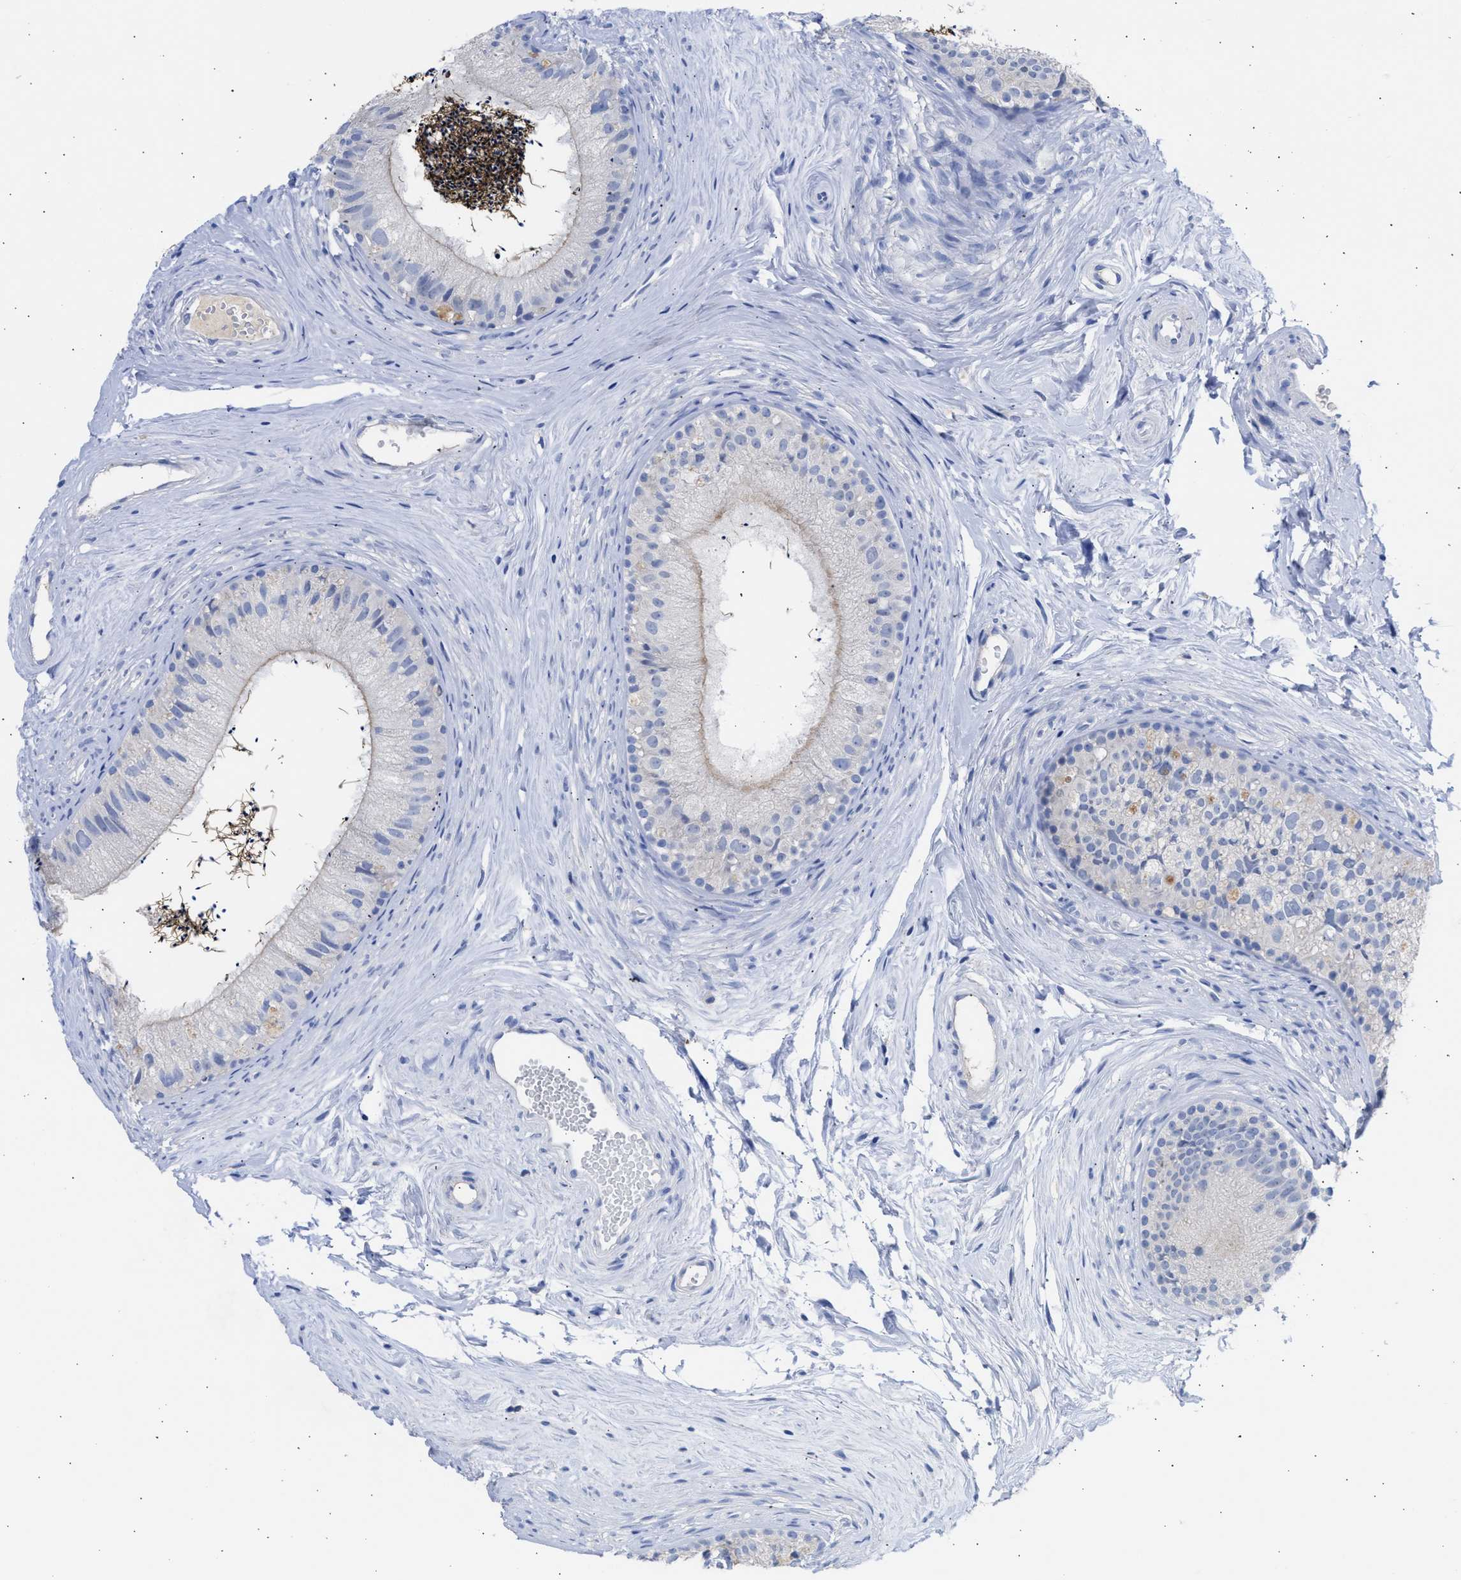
{"staining": {"intensity": "weak", "quantity": "25%-75%", "location": "cytoplasmic/membranous"}, "tissue": "epididymis", "cell_type": "Glandular cells", "image_type": "normal", "snomed": [{"axis": "morphology", "description": "Normal tissue, NOS"}, {"axis": "topography", "description": "Epididymis"}], "caption": "Epididymis stained for a protein demonstrates weak cytoplasmic/membranous positivity in glandular cells. Immunohistochemistry (ihc) stains the protein of interest in brown and the nuclei are stained blue.", "gene": "RSPH1", "patient": {"sex": "male", "age": 56}}